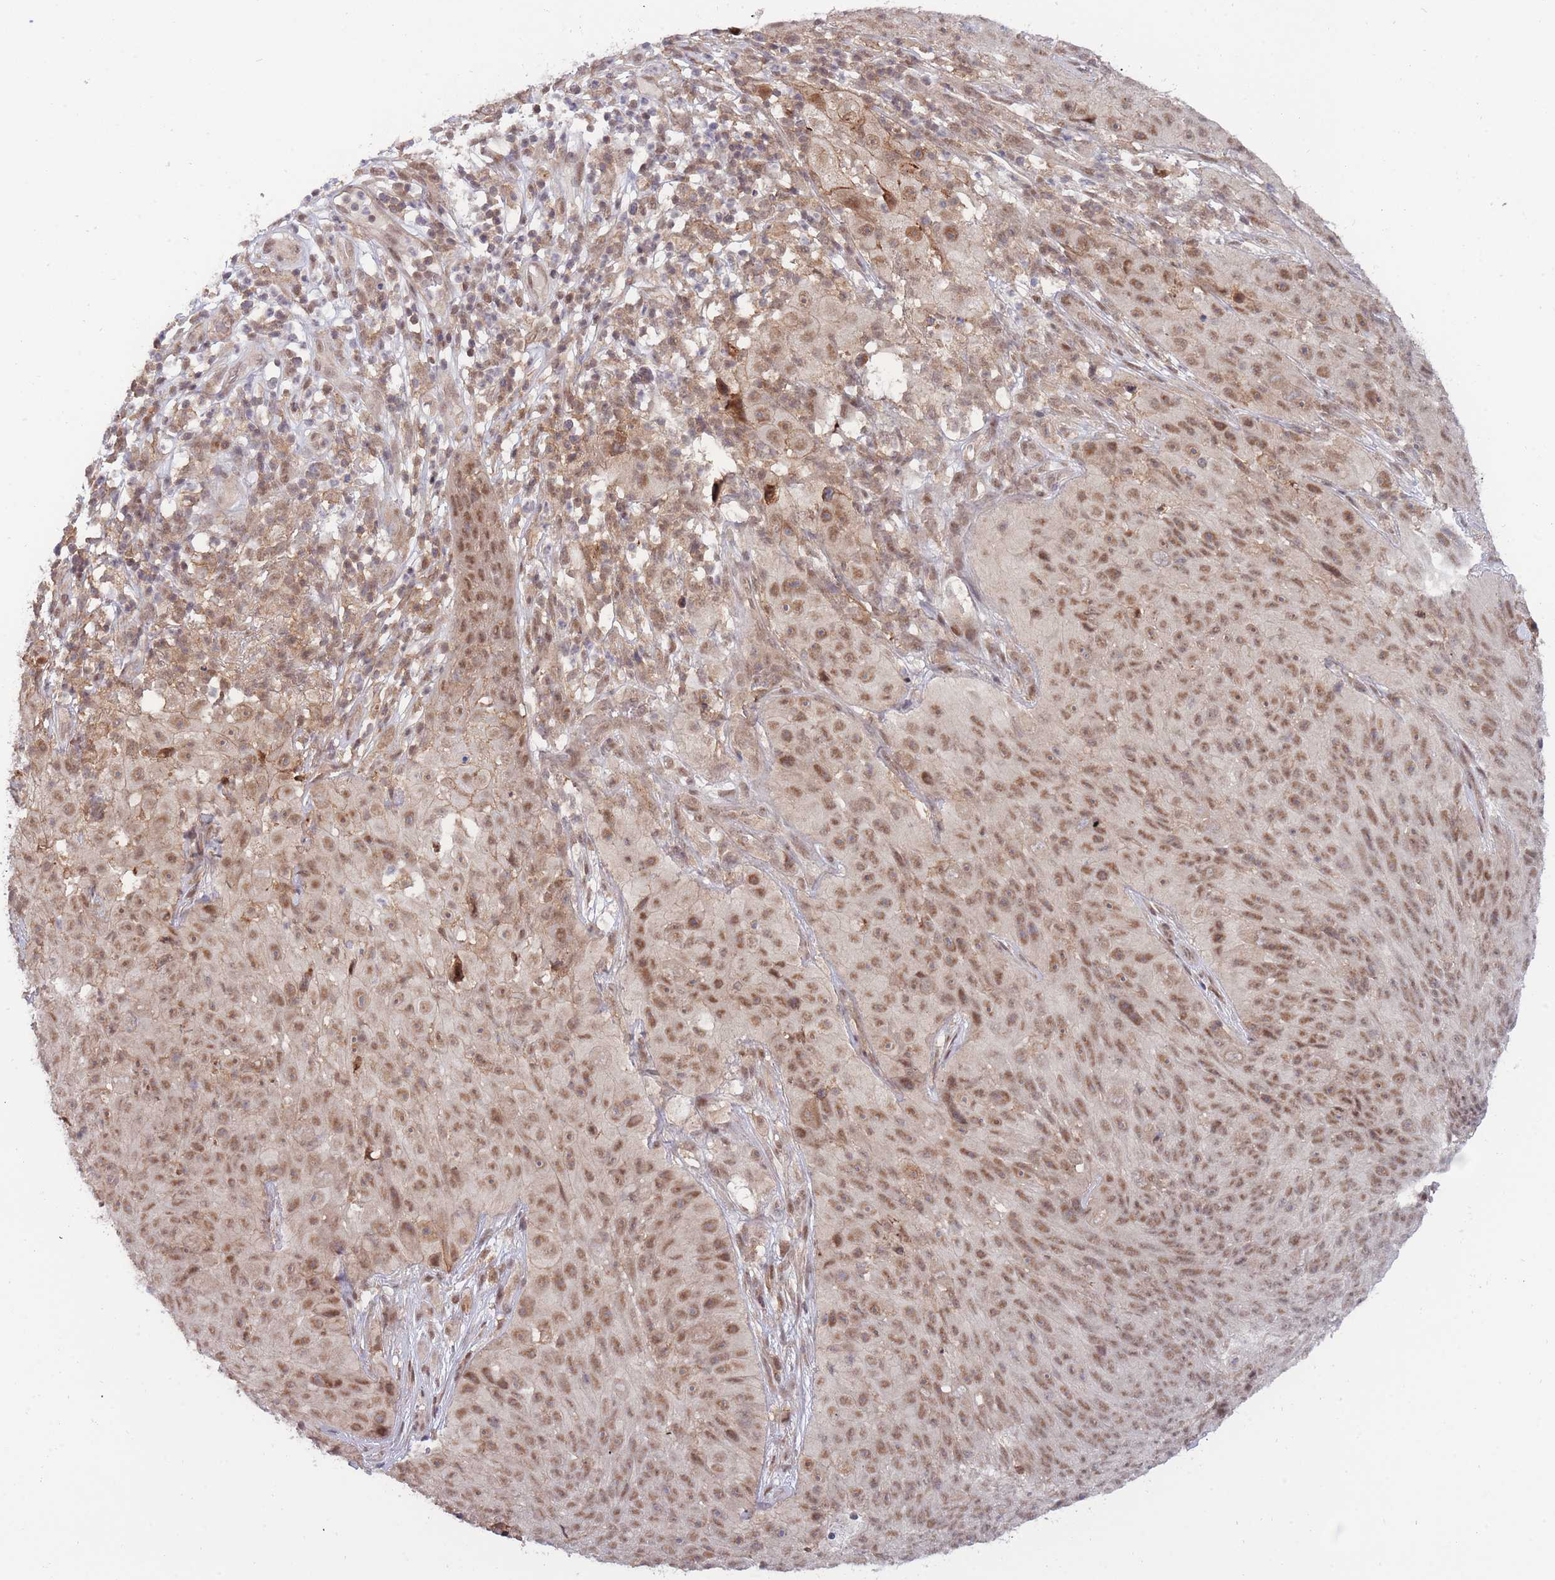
{"staining": {"intensity": "moderate", "quantity": ">75%", "location": "nuclear"}, "tissue": "skin cancer", "cell_type": "Tumor cells", "image_type": "cancer", "snomed": [{"axis": "morphology", "description": "Squamous cell carcinoma, NOS"}, {"axis": "topography", "description": "Skin"}], "caption": "Moderate nuclear positivity is appreciated in approximately >75% of tumor cells in skin cancer.", "gene": "BOD1L1", "patient": {"sex": "female", "age": 87}}